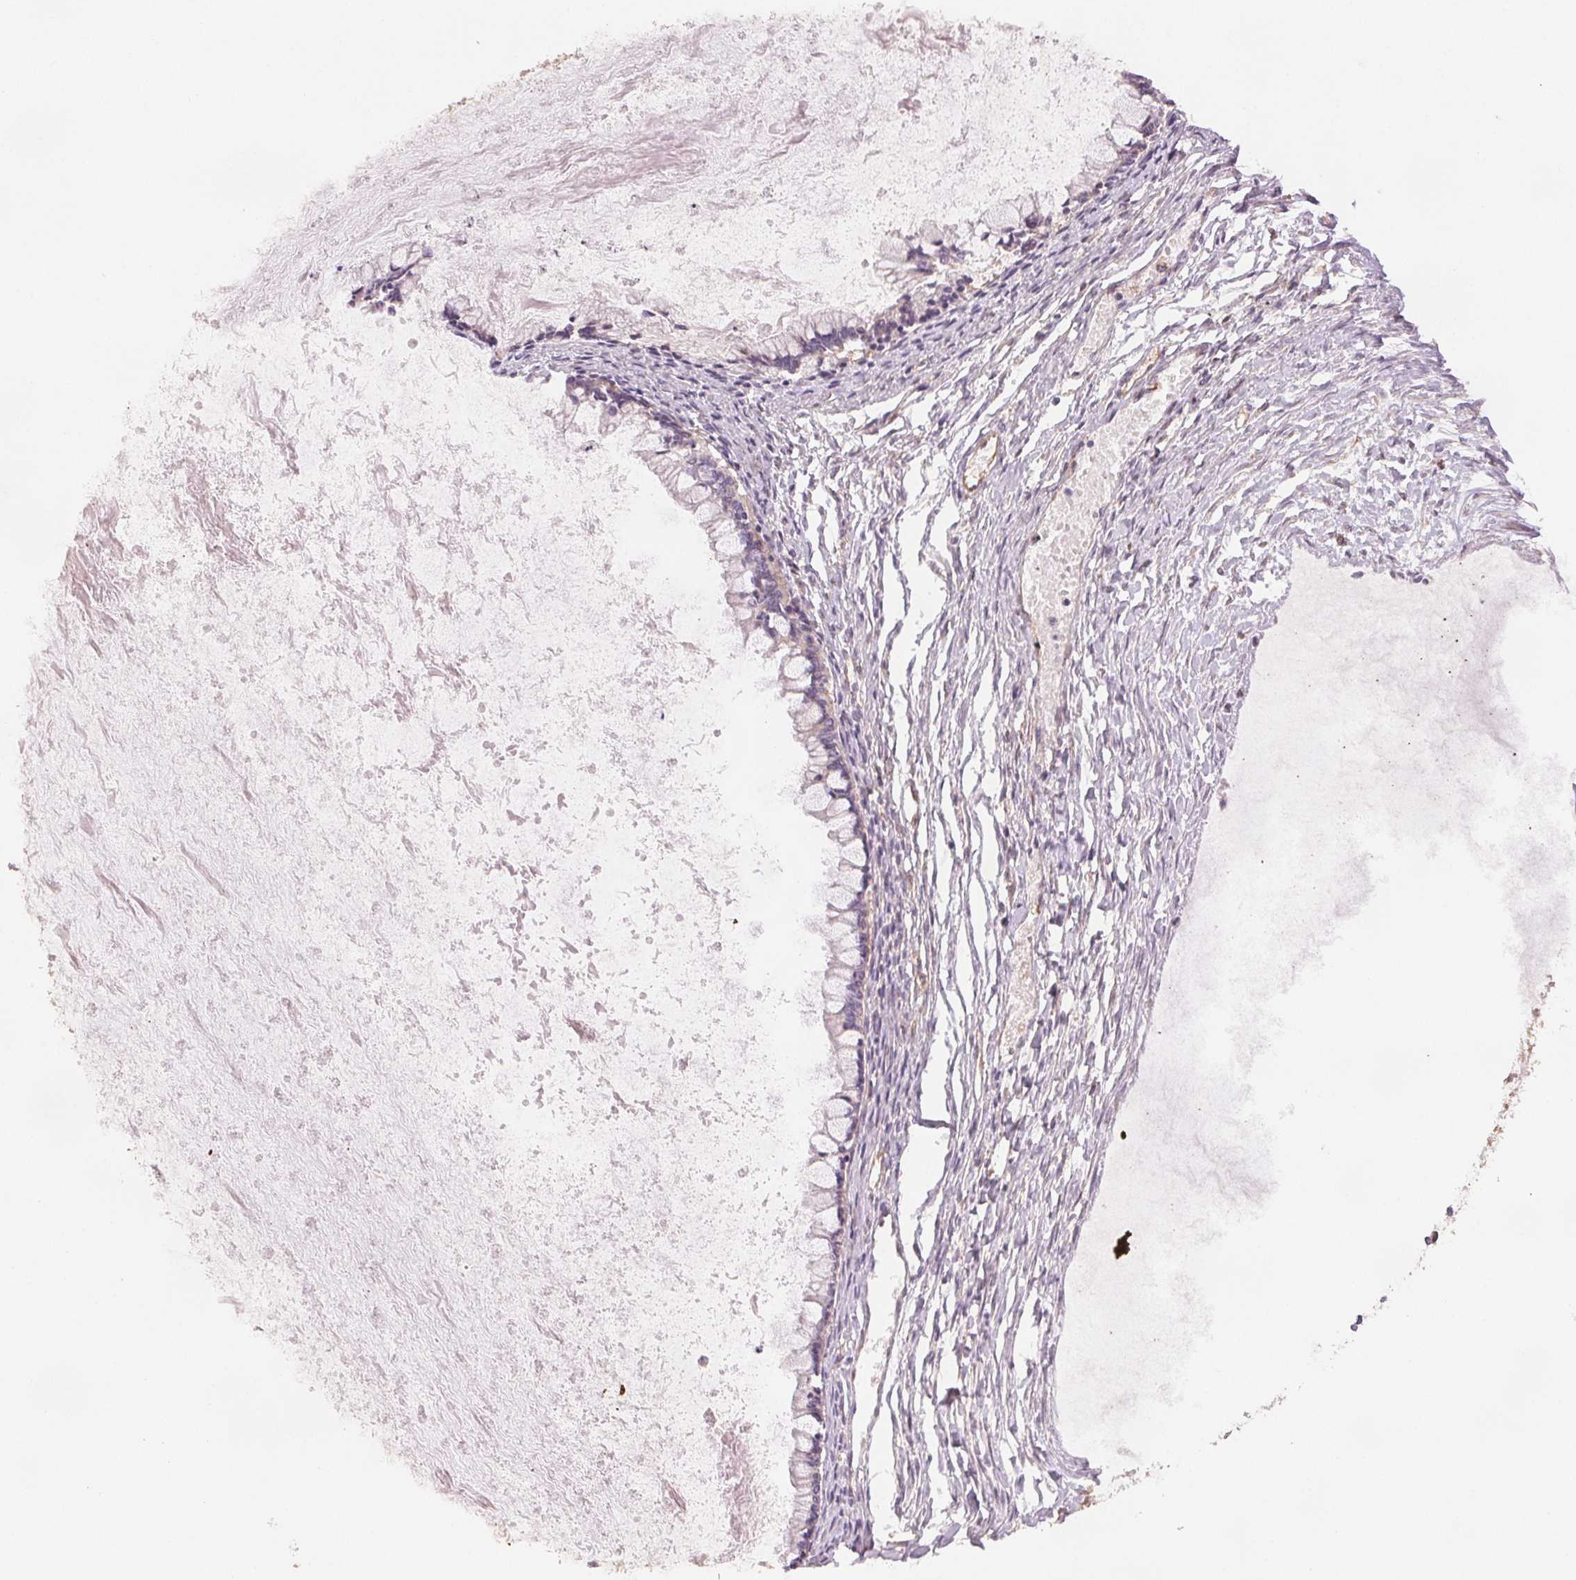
{"staining": {"intensity": "negative", "quantity": "none", "location": "none"}, "tissue": "ovarian cancer", "cell_type": "Tumor cells", "image_type": "cancer", "snomed": [{"axis": "morphology", "description": "Cystadenocarcinoma, mucinous, NOS"}, {"axis": "topography", "description": "Ovary"}], "caption": "DAB immunohistochemical staining of ovarian cancer (mucinous cystadenocarcinoma) shows no significant expression in tumor cells.", "gene": "DIAPH2", "patient": {"sex": "female", "age": 67}}